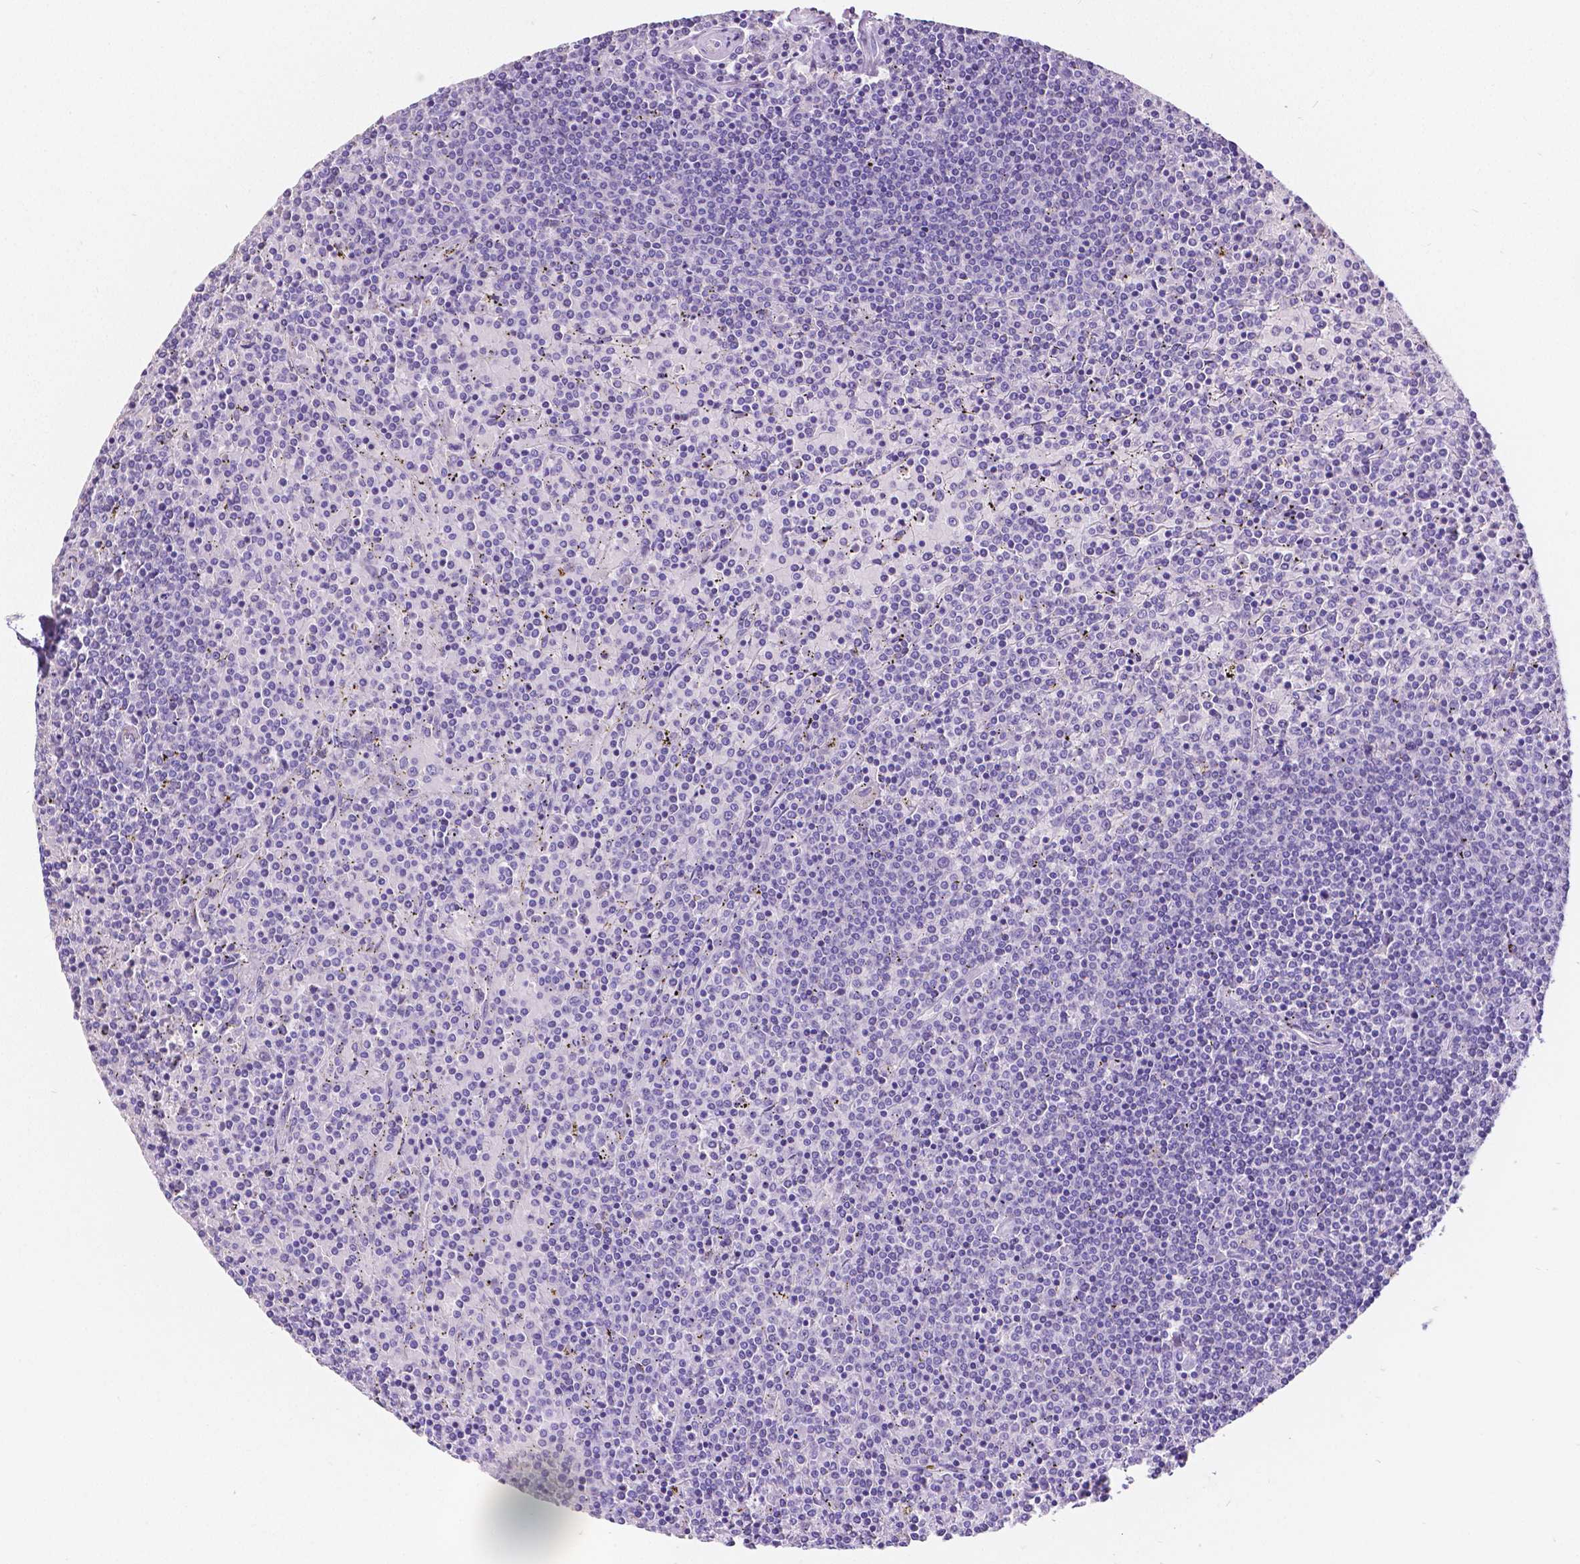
{"staining": {"intensity": "negative", "quantity": "none", "location": "none"}, "tissue": "lymphoma", "cell_type": "Tumor cells", "image_type": "cancer", "snomed": [{"axis": "morphology", "description": "Malignant lymphoma, non-Hodgkin's type, Low grade"}, {"axis": "topography", "description": "Spleen"}], "caption": "Immunohistochemistry (IHC) of malignant lymphoma, non-Hodgkin's type (low-grade) demonstrates no positivity in tumor cells.", "gene": "SATB2", "patient": {"sex": "female", "age": 77}}